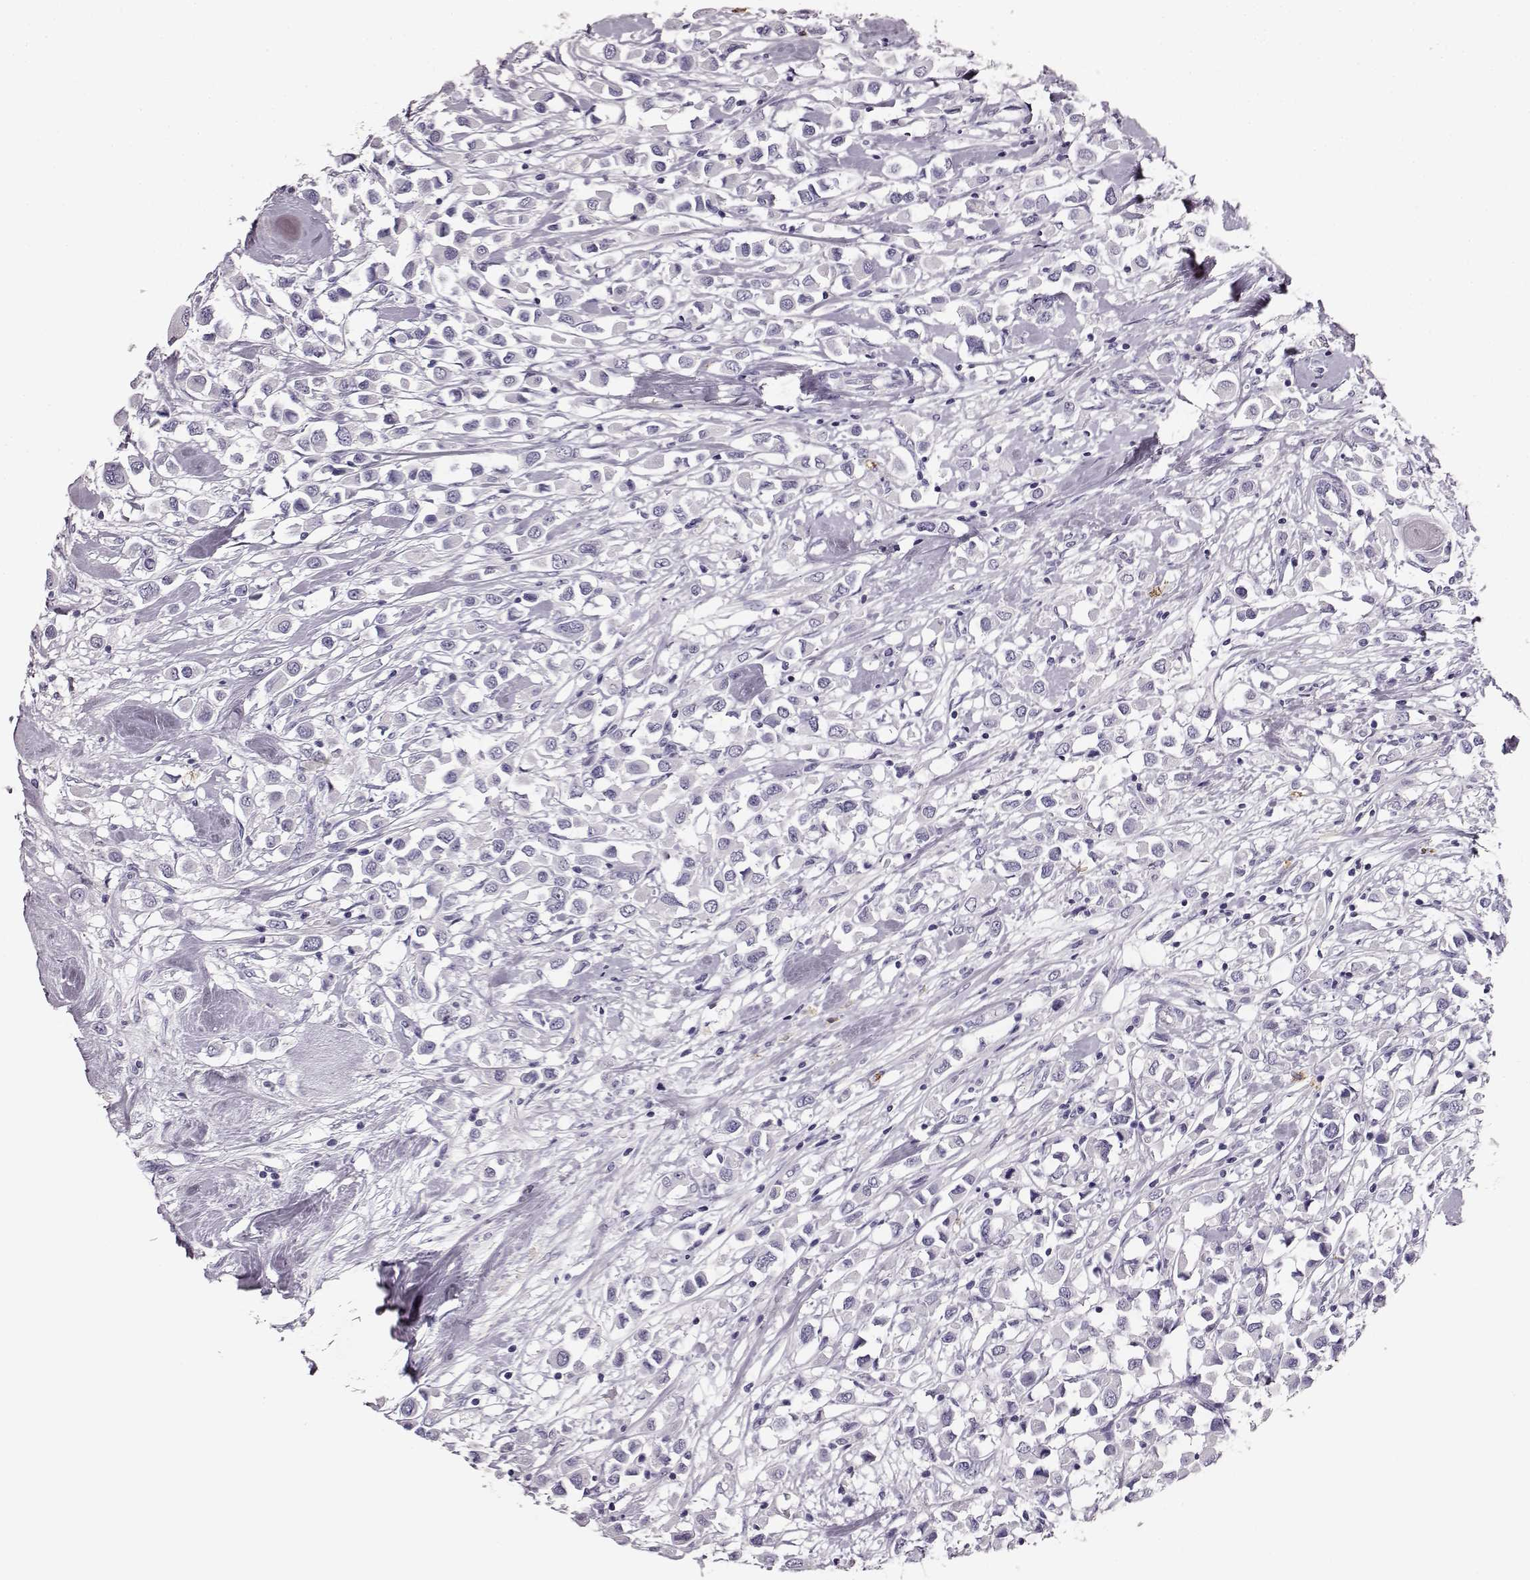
{"staining": {"intensity": "negative", "quantity": "none", "location": "none"}, "tissue": "breast cancer", "cell_type": "Tumor cells", "image_type": "cancer", "snomed": [{"axis": "morphology", "description": "Duct carcinoma"}, {"axis": "topography", "description": "Breast"}], "caption": "This is a micrograph of immunohistochemistry staining of infiltrating ductal carcinoma (breast), which shows no expression in tumor cells.", "gene": "NPTXR", "patient": {"sex": "female", "age": 61}}